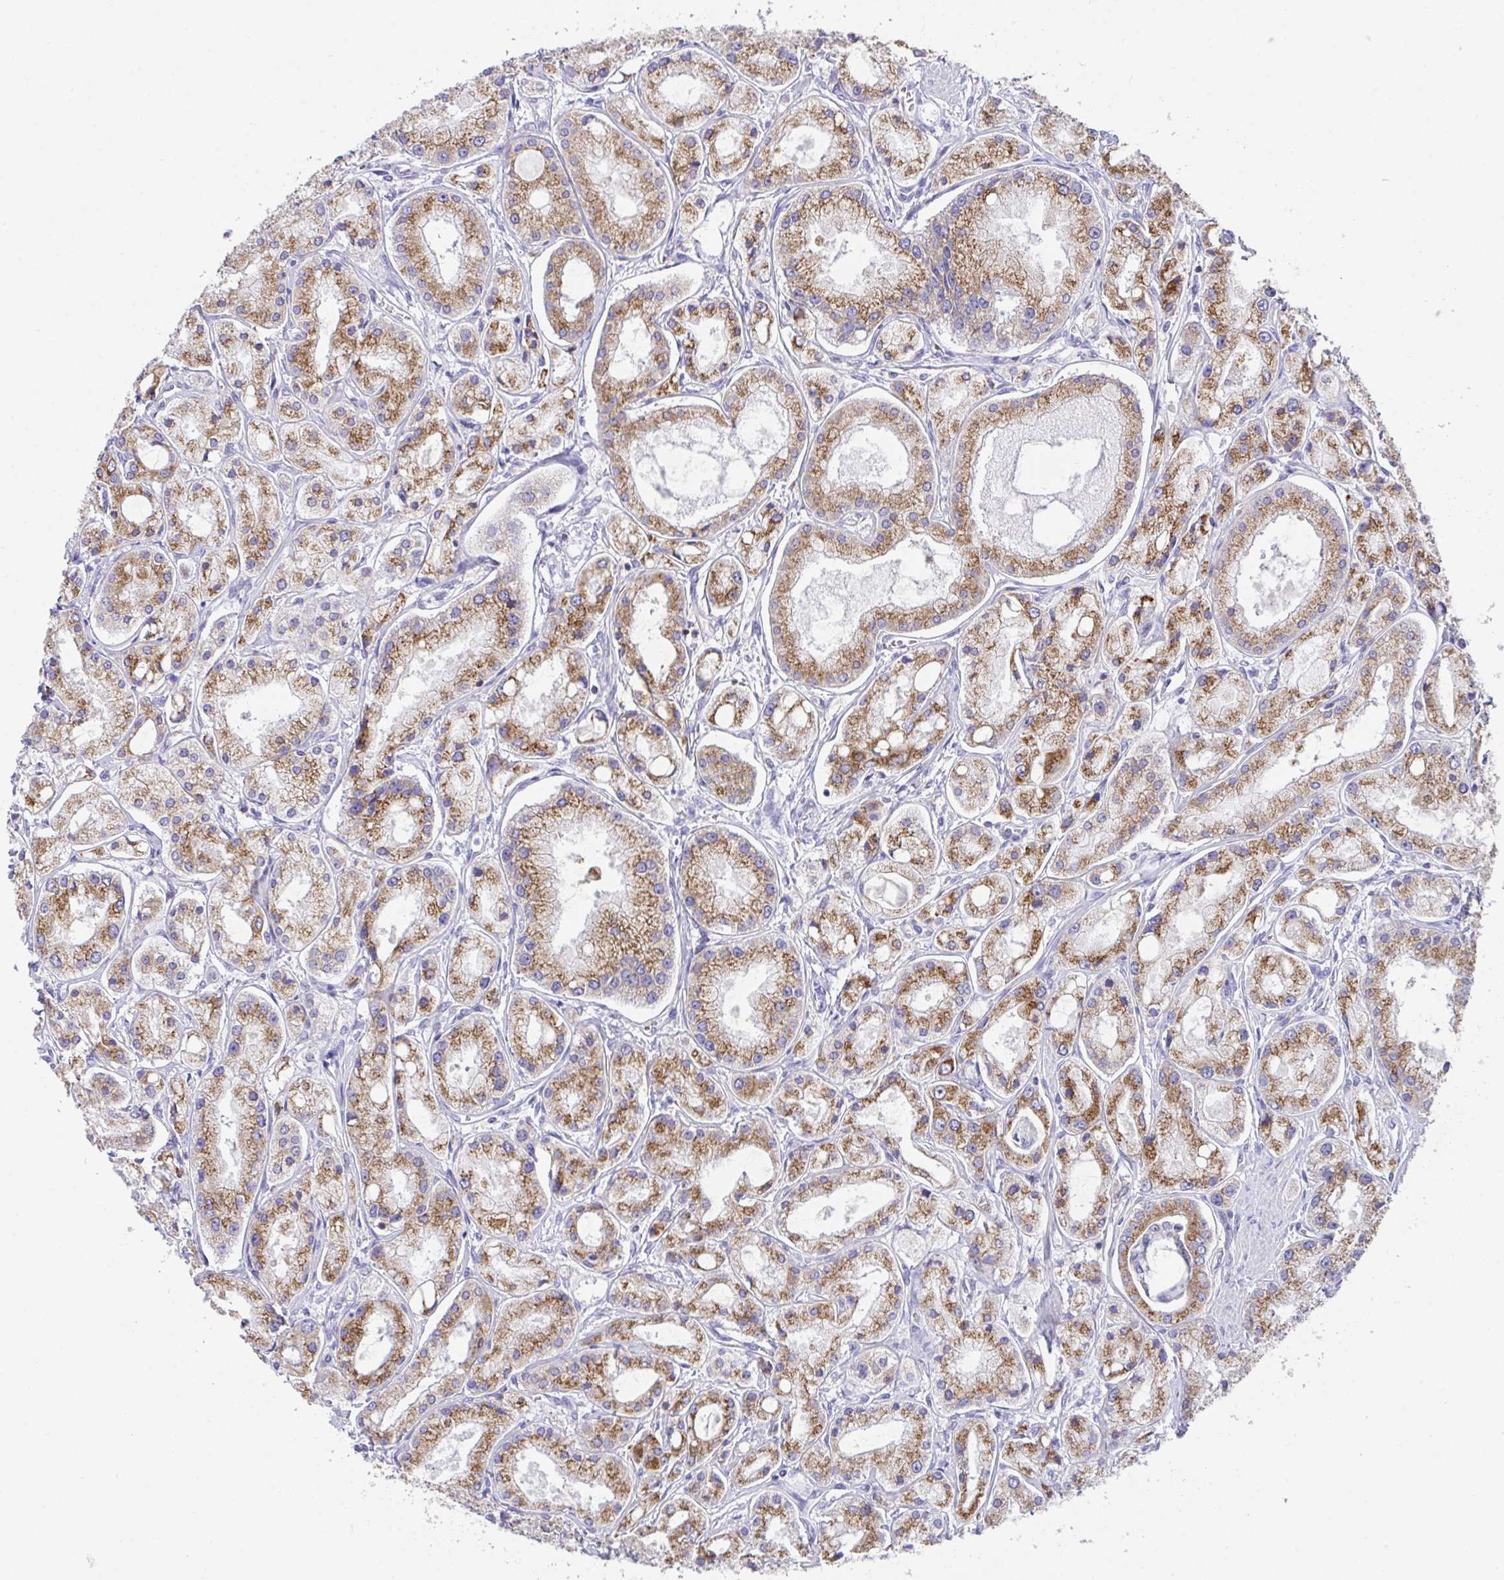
{"staining": {"intensity": "moderate", "quantity": ">75%", "location": "cytoplasmic/membranous"}, "tissue": "prostate cancer", "cell_type": "Tumor cells", "image_type": "cancer", "snomed": [{"axis": "morphology", "description": "Adenocarcinoma, High grade"}, {"axis": "topography", "description": "Prostate"}], "caption": "Moderate cytoplasmic/membranous staining for a protein is identified in approximately >75% of tumor cells of prostate cancer using immunohistochemistry.", "gene": "MIA3", "patient": {"sex": "male", "age": 66}}